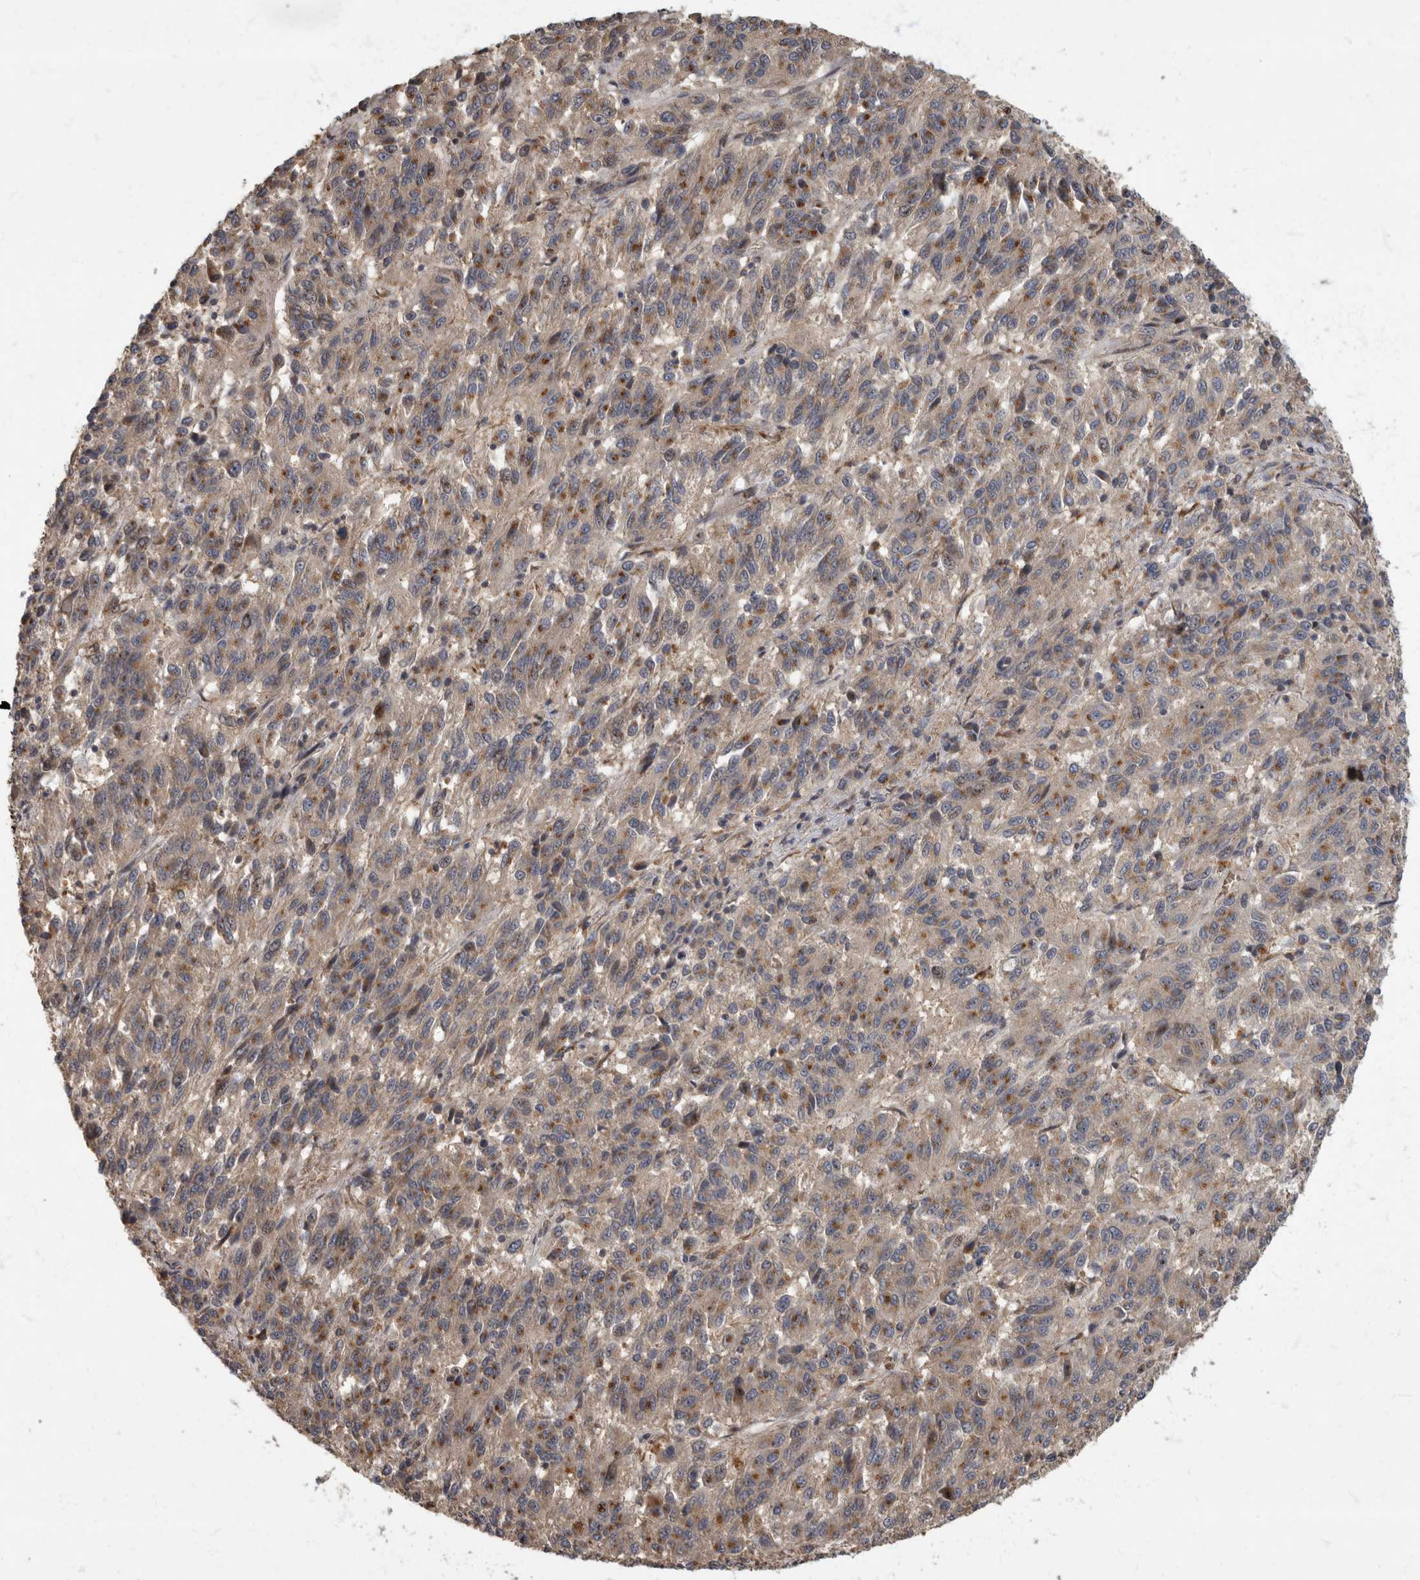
{"staining": {"intensity": "moderate", "quantity": ">75%", "location": "cytoplasmic/membranous"}, "tissue": "melanoma", "cell_type": "Tumor cells", "image_type": "cancer", "snomed": [{"axis": "morphology", "description": "Malignant melanoma, Metastatic site"}, {"axis": "topography", "description": "Lung"}], "caption": "Approximately >75% of tumor cells in melanoma exhibit moderate cytoplasmic/membranous protein expression as visualized by brown immunohistochemical staining.", "gene": "IQCK", "patient": {"sex": "male", "age": 64}}